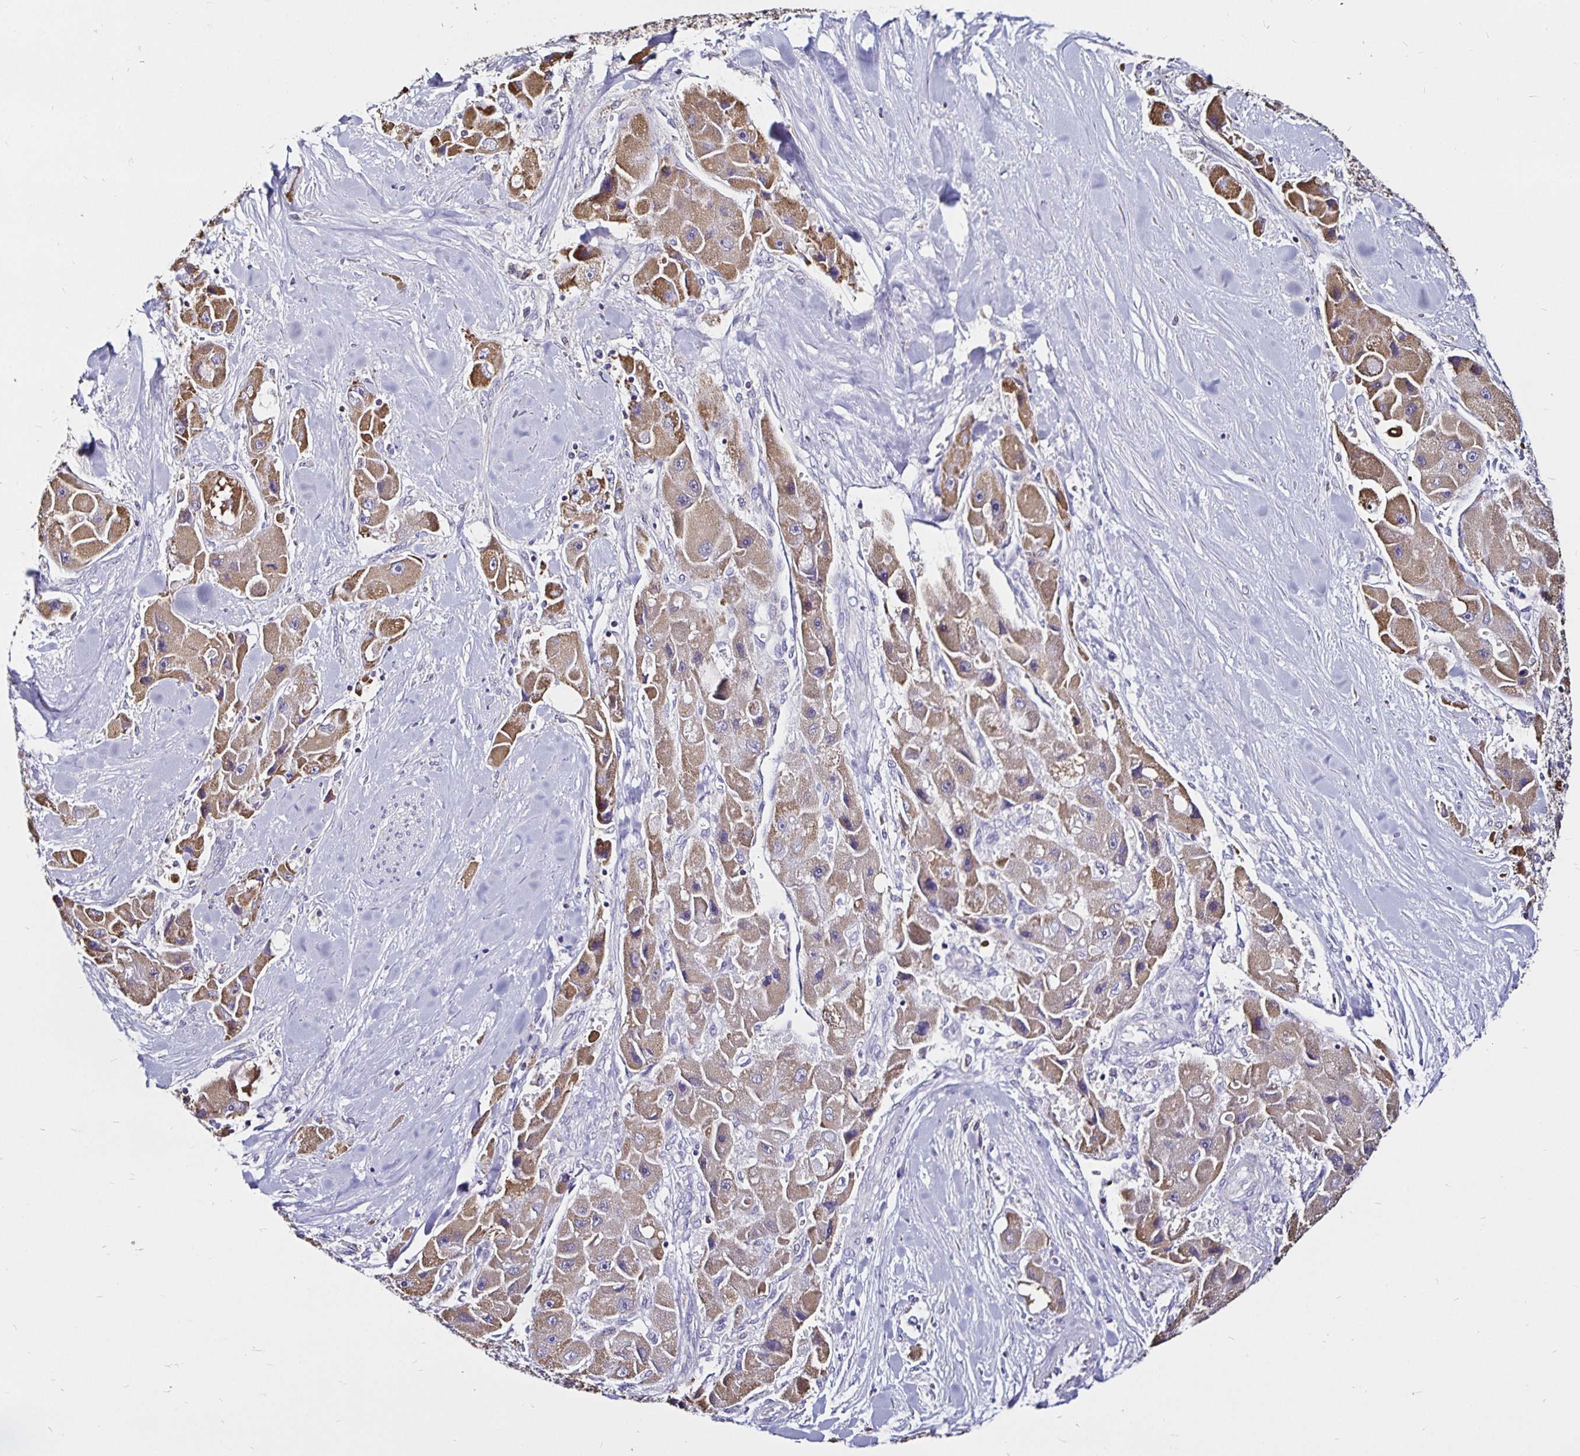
{"staining": {"intensity": "weak", "quantity": "25%-75%", "location": "cytoplasmic/membranous"}, "tissue": "liver cancer", "cell_type": "Tumor cells", "image_type": "cancer", "snomed": [{"axis": "morphology", "description": "Carcinoma, Hepatocellular, NOS"}, {"axis": "topography", "description": "Liver"}], "caption": "The micrograph reveals a brown stain indicating the presence of a protein in the cytoplasmic/membranous of tumor cells in hepatocellular carcinoma (liver). The staining is performed using DAB brown chromogen to label protein expression. The nuclei are counter-stained blue using hematoxylin.", "gene": "PGAM2", "patient": {"sex": "male", "age": 24}}